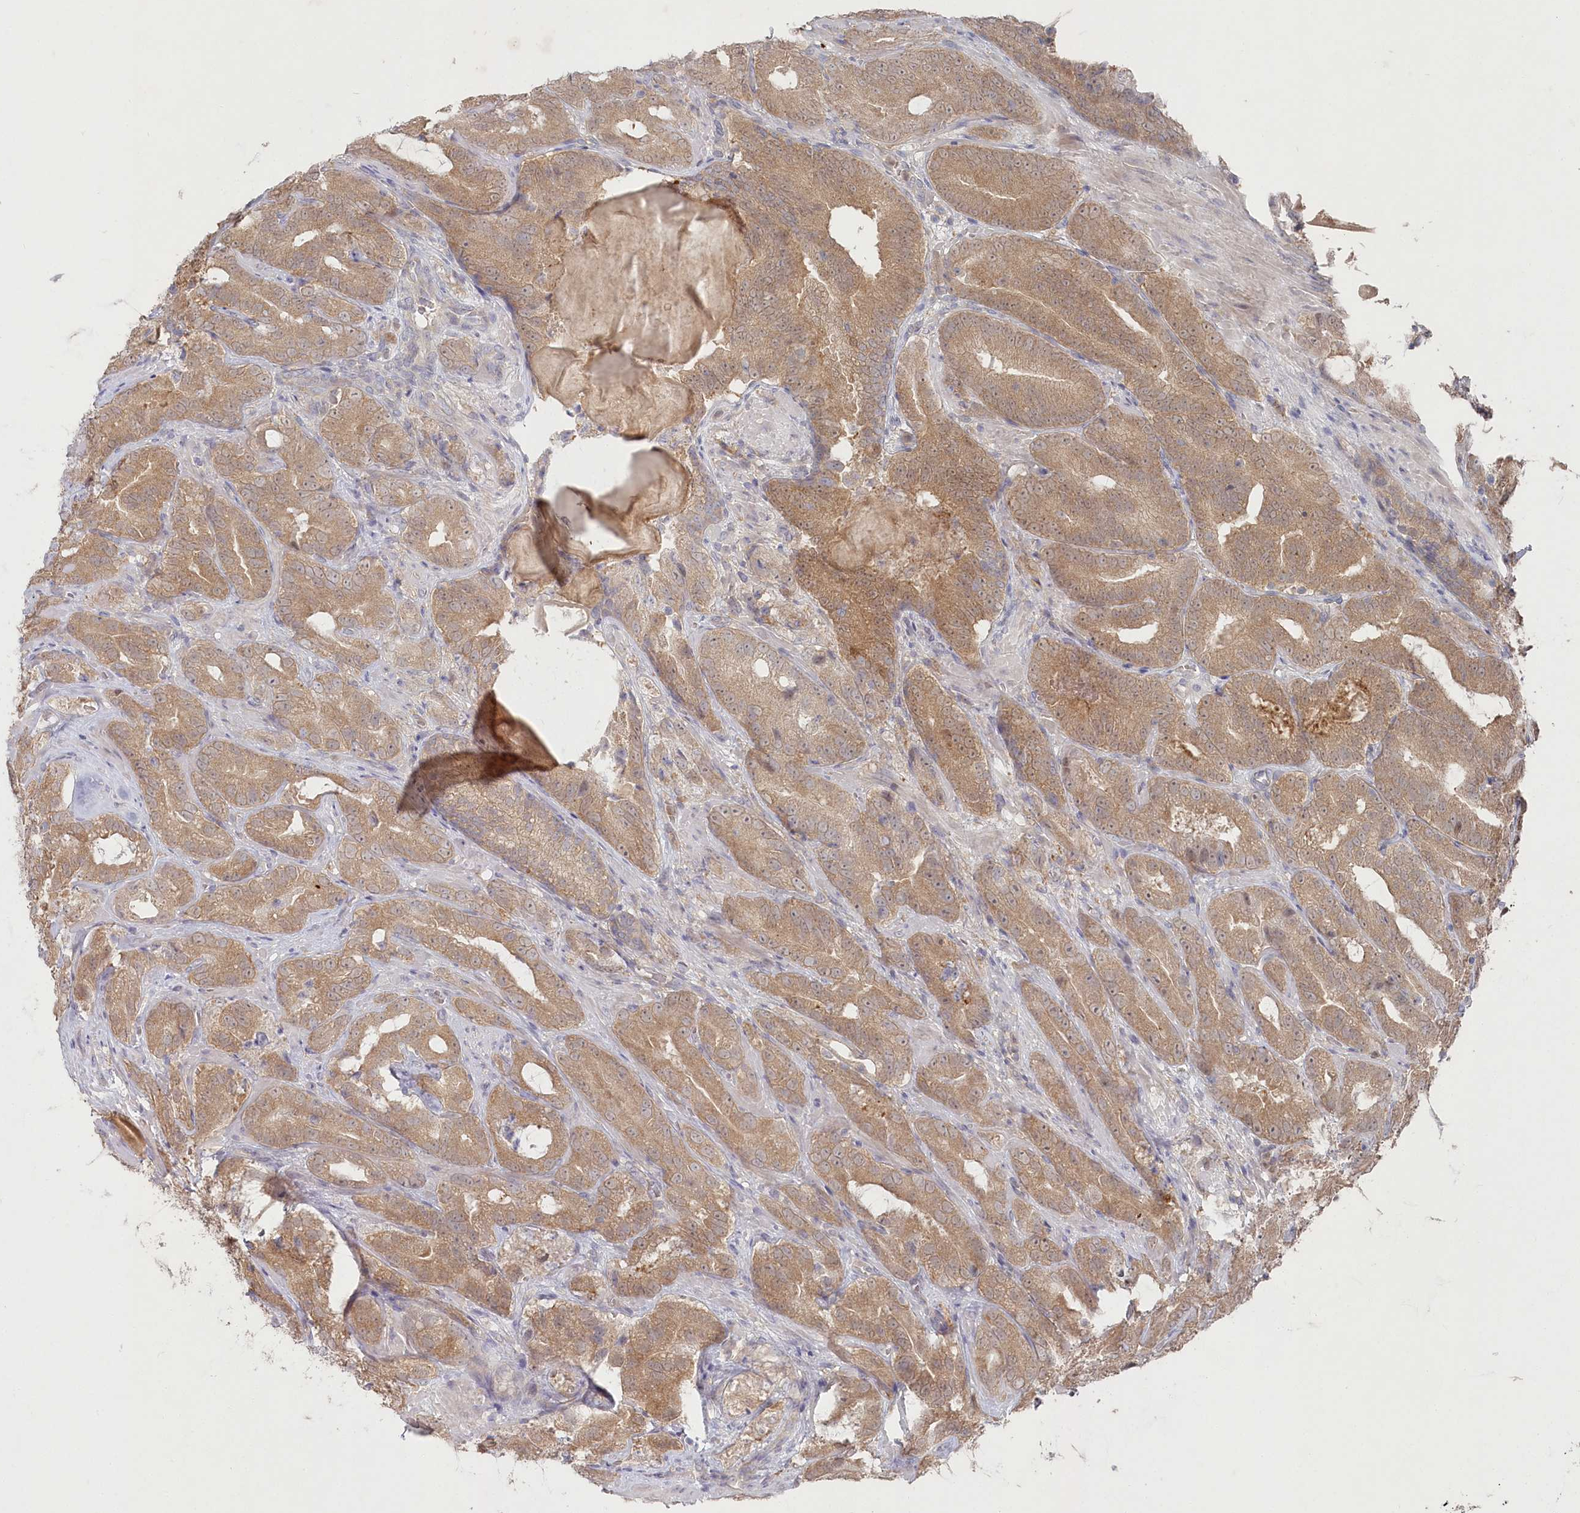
{"staining": {"intensity": "moderate", "quantity": ">75%", "location": "cytoplasmic/membranous"}, "tissue": "prostate cancer", "cell_type": "Tumor cells", "image_type": "cancer", "snomed": [{"axis": "morphology", "description": "Adenocarcinoma, High grade"}, {"axis": "topography", "description": "Prostate"}], "caption": "Prostate cancer was stained to show a protein in brown. There is medium levels of moderate cytoplasmic/membranous expression in approximately >75% of tumor cells.", "gene": "TGFBRAP1", "patient": {"sex": "male", "age": 57}}